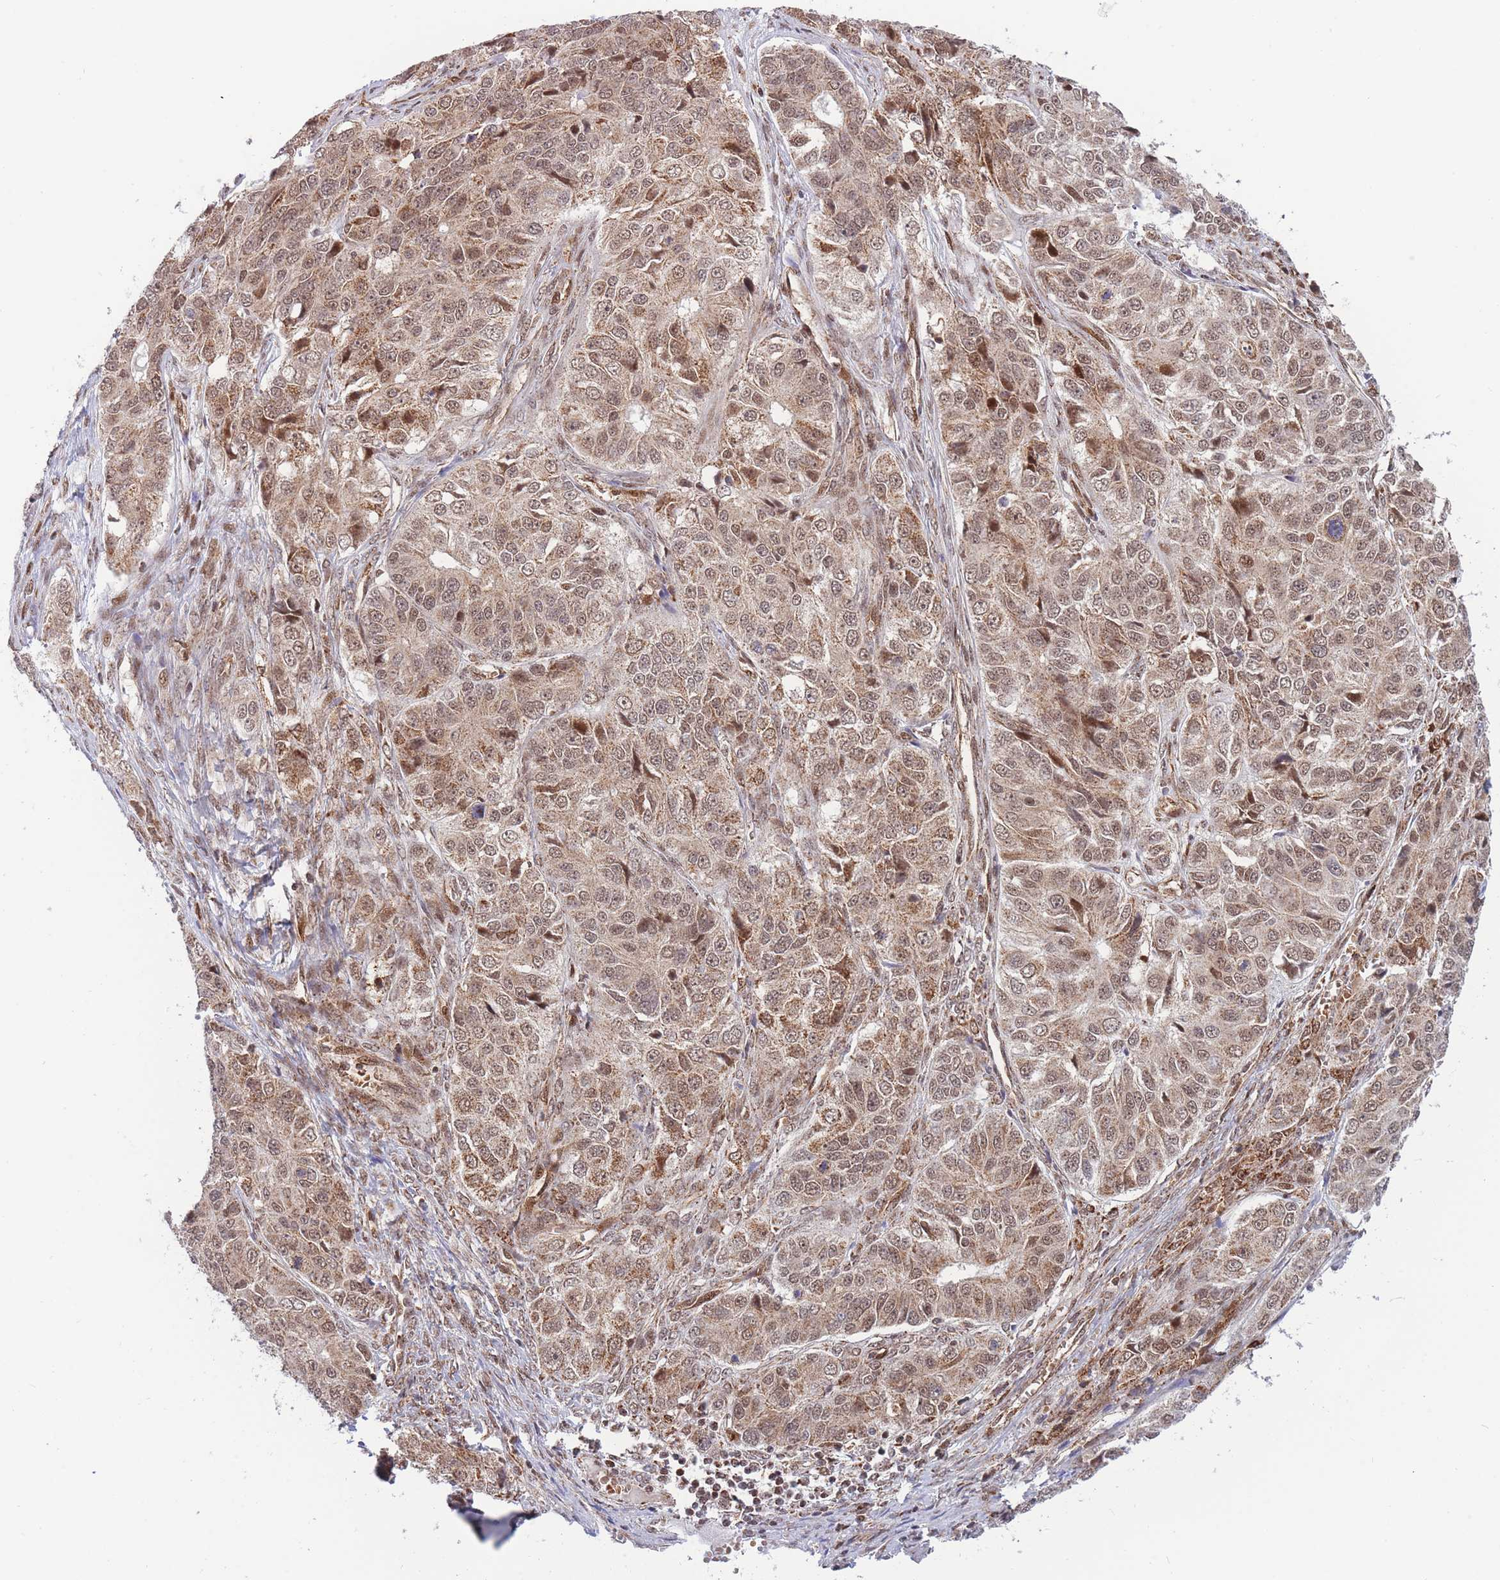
{"staining": {"intensity": "moderate", "quantity": ">75%", "location": "cytoplasmic/membranous,nuclear"}, "tissue": "ovarian cancer", "cell_type": "Tumor cells", "image_type": "cancer", "snomed": [{"axis": "morphology", "description": "Carcinoma, endometroid"}, {"axis": "topography", "description": "Ovary"}], "caption": "Protein expression analysis of human endometroid carcinoma (ovarian) reveals moderate cytoplasmic/membranous and nuclear positivity in about >75% of tumor cells.", "gene": "BOD1L1", "patient": {"sex": "female", "age": 51}}